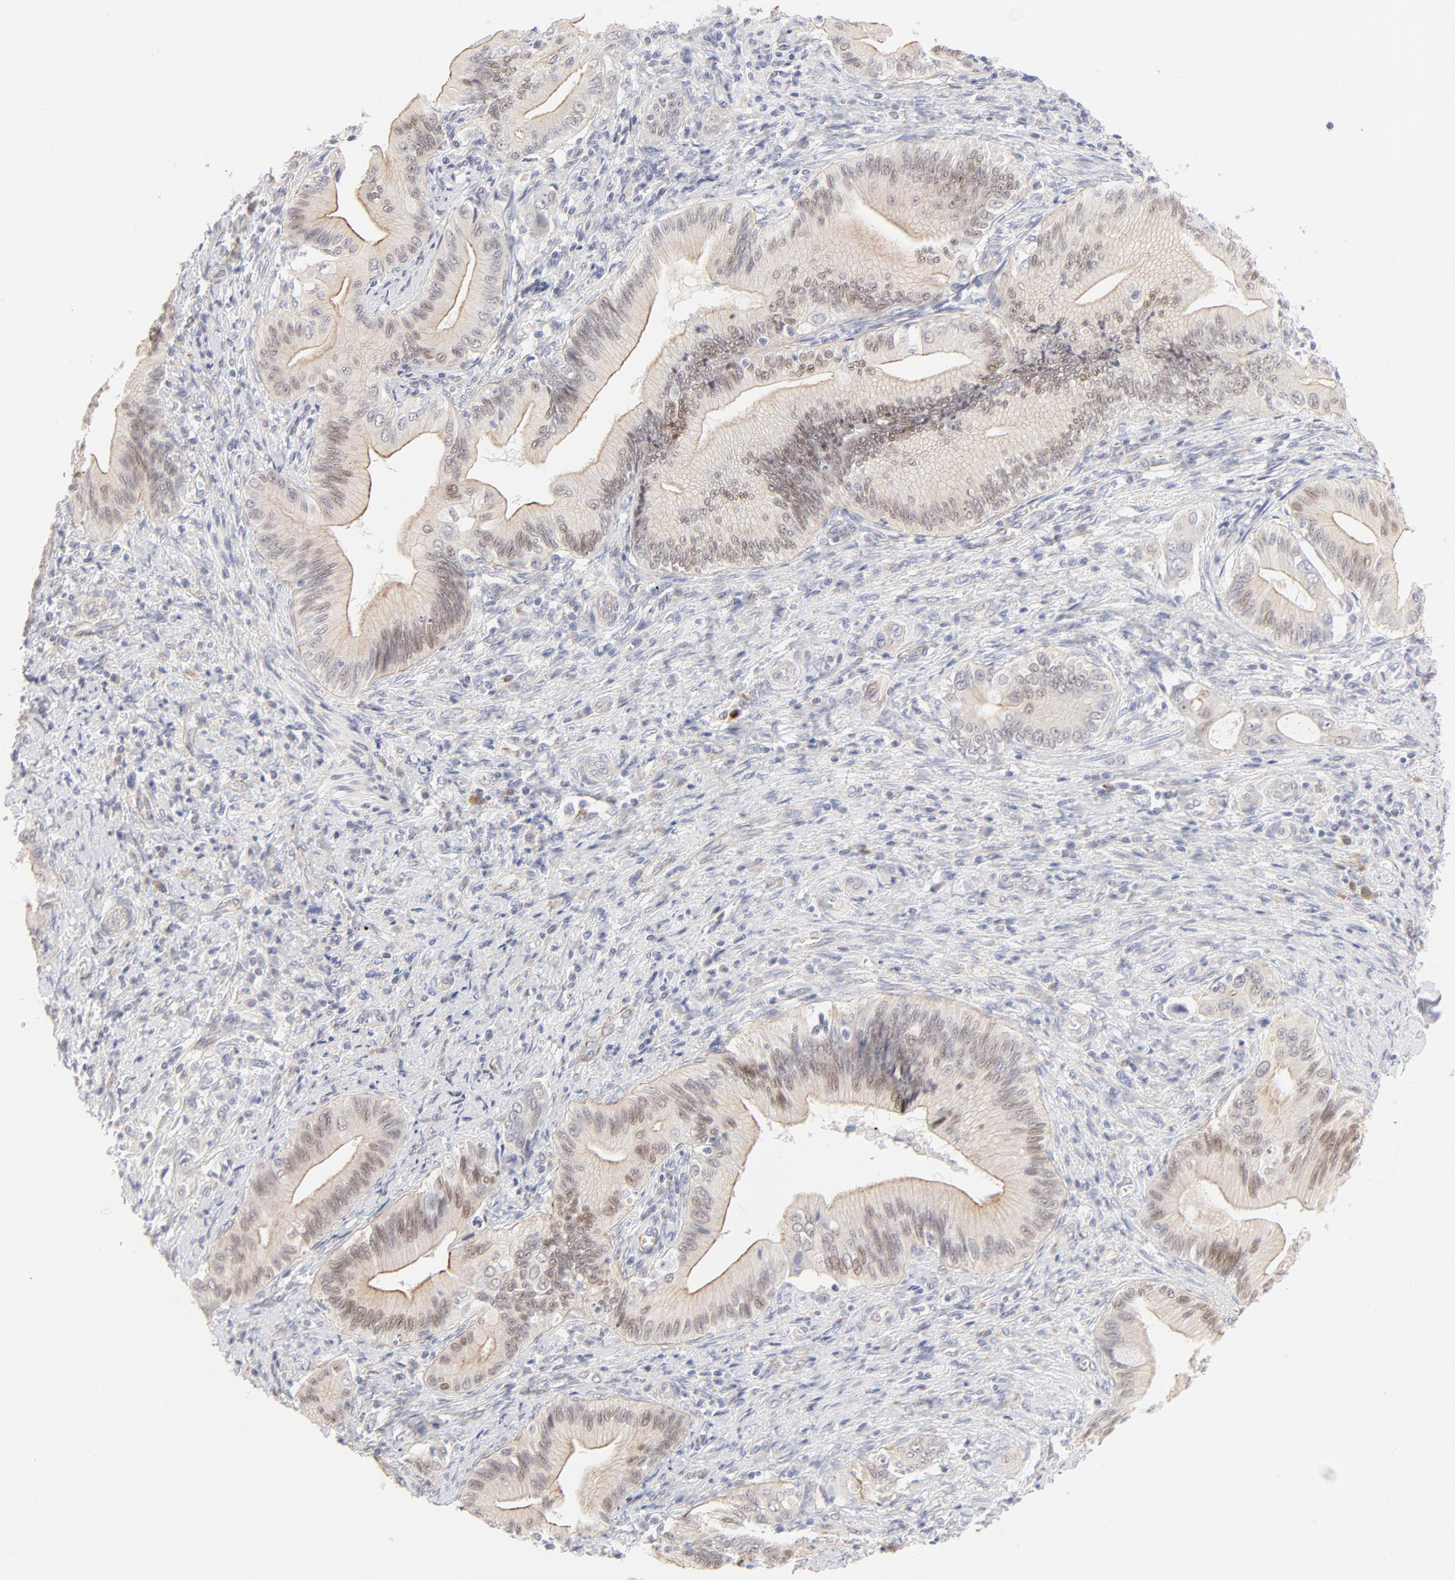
{"staining": {"intensity": "weak", "quantity": "25%-75%", "location": "cytoplasmic/membranous,nuclear"}, "tissue": "liver cancer", "cell_type": "Tumor cells", "image_type": "cancer", "snomed": [{"axis": "morphology", "description": "Cholangiocarcinoma"}, {"axis": "topography", "description": "Liver"}], "caption": "High-power microscopy captured an immunohistochemistry (IHC) micrograph of liver cancer (cholangiocarcinoma), revealing weak cytoplasmic/membranous and nuclear positivity in about 25%-75% of tumor cells.", "gene": "ELF3", "patient": {"sex": "male", "age": 58}}